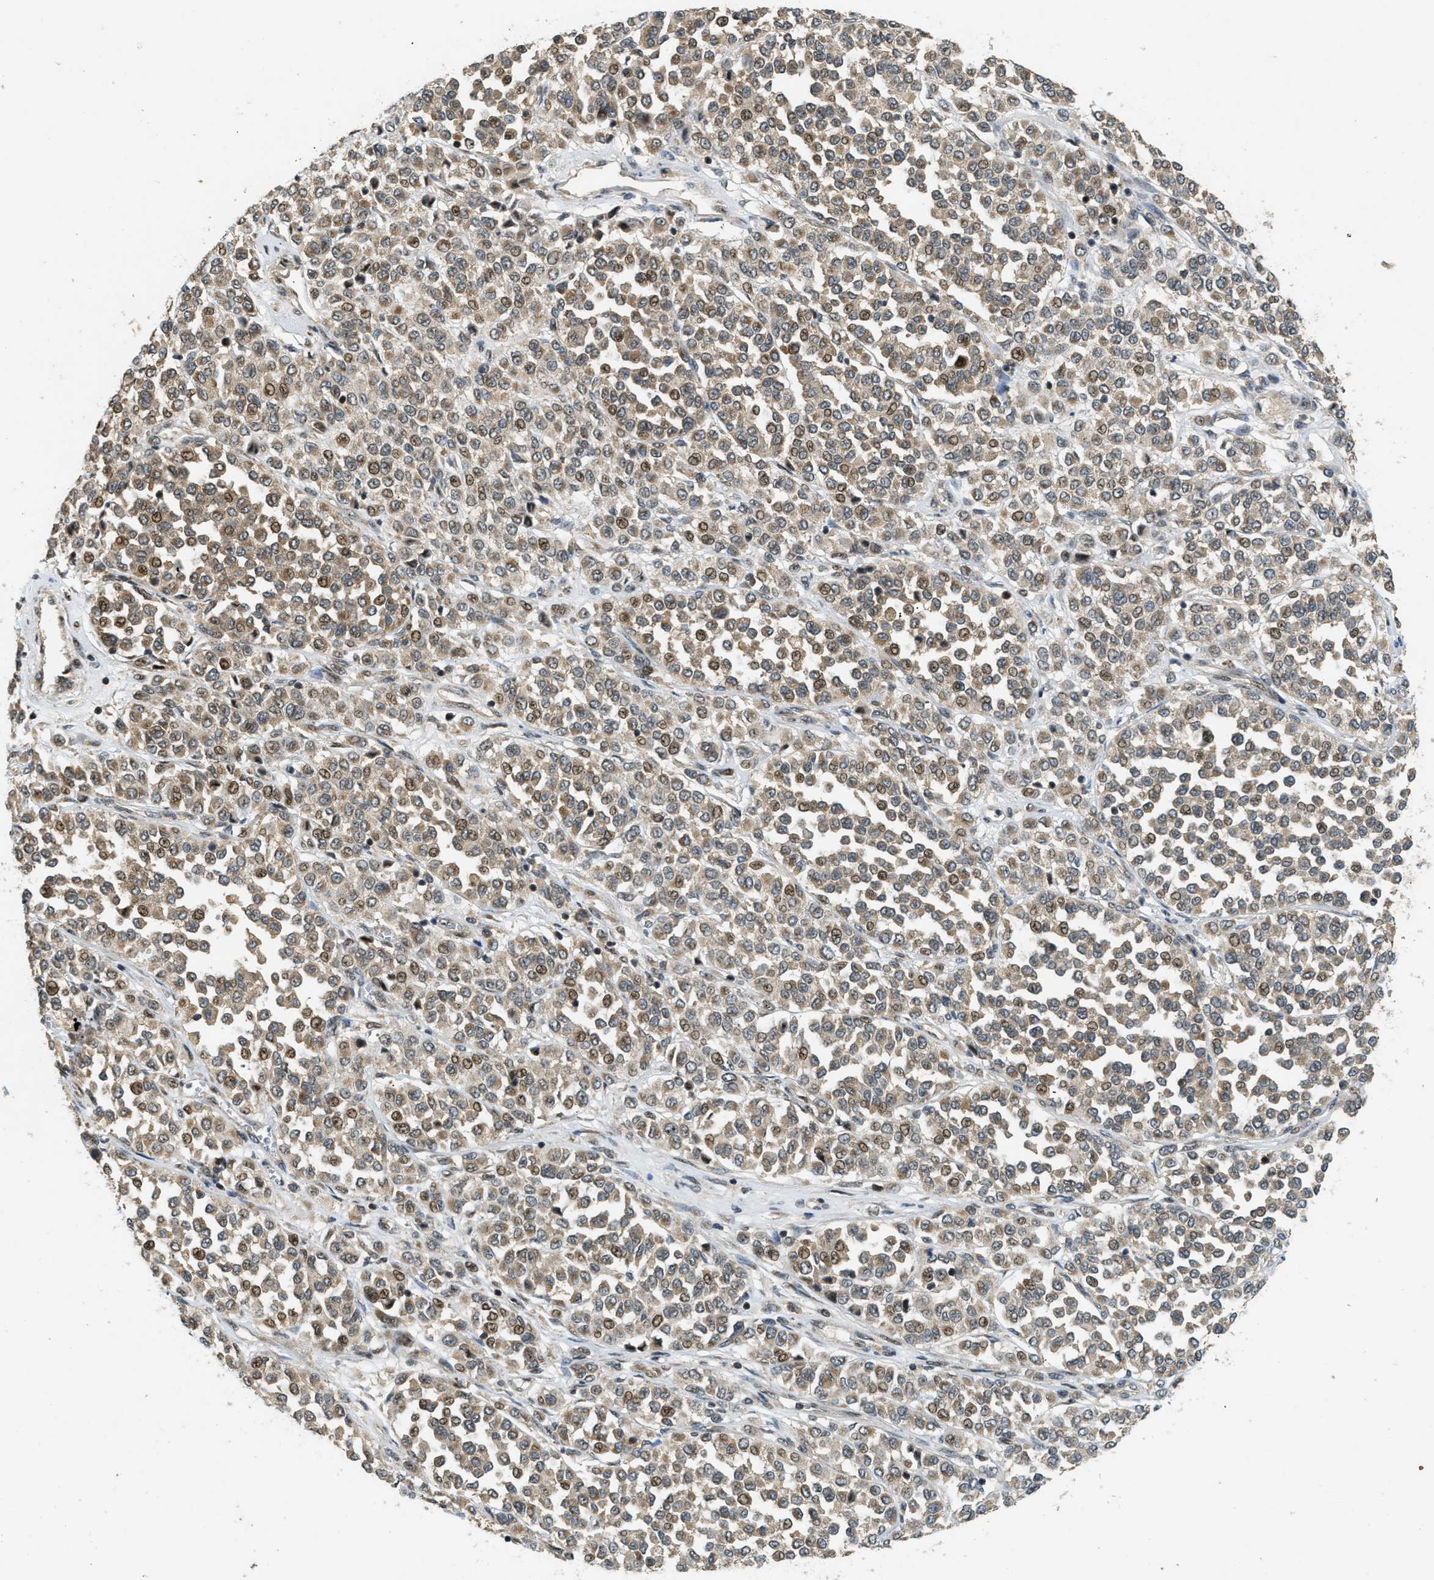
{"staining": {"intensity": "moderate", "quantity": ">75%", "location": "cytoplasmic/membranous,nuclear"}, "tissue": "melanoma", "cell_type": "Tumor cells", "image_type": "cancer", "snomed": [{"axis": "morphology", "description": "Malignant melanoma, Metastatic site"}, {"axis": "topography", "description": "Pancreas"}], "caption": "Protein expression analysis of malignant melanoma (metastatic site) displays moderate cytoplasmic/membranous and nuclear expression in about >75% of tumor cells. The staining was performed using DAB (3,3'-diaminobenzidine), with brown indicating positive protein expression. Nuclei are stained blue with hematoxylin.", "gene": "TRAPPC14", "patient": {"sex": "female", "age": 30}}